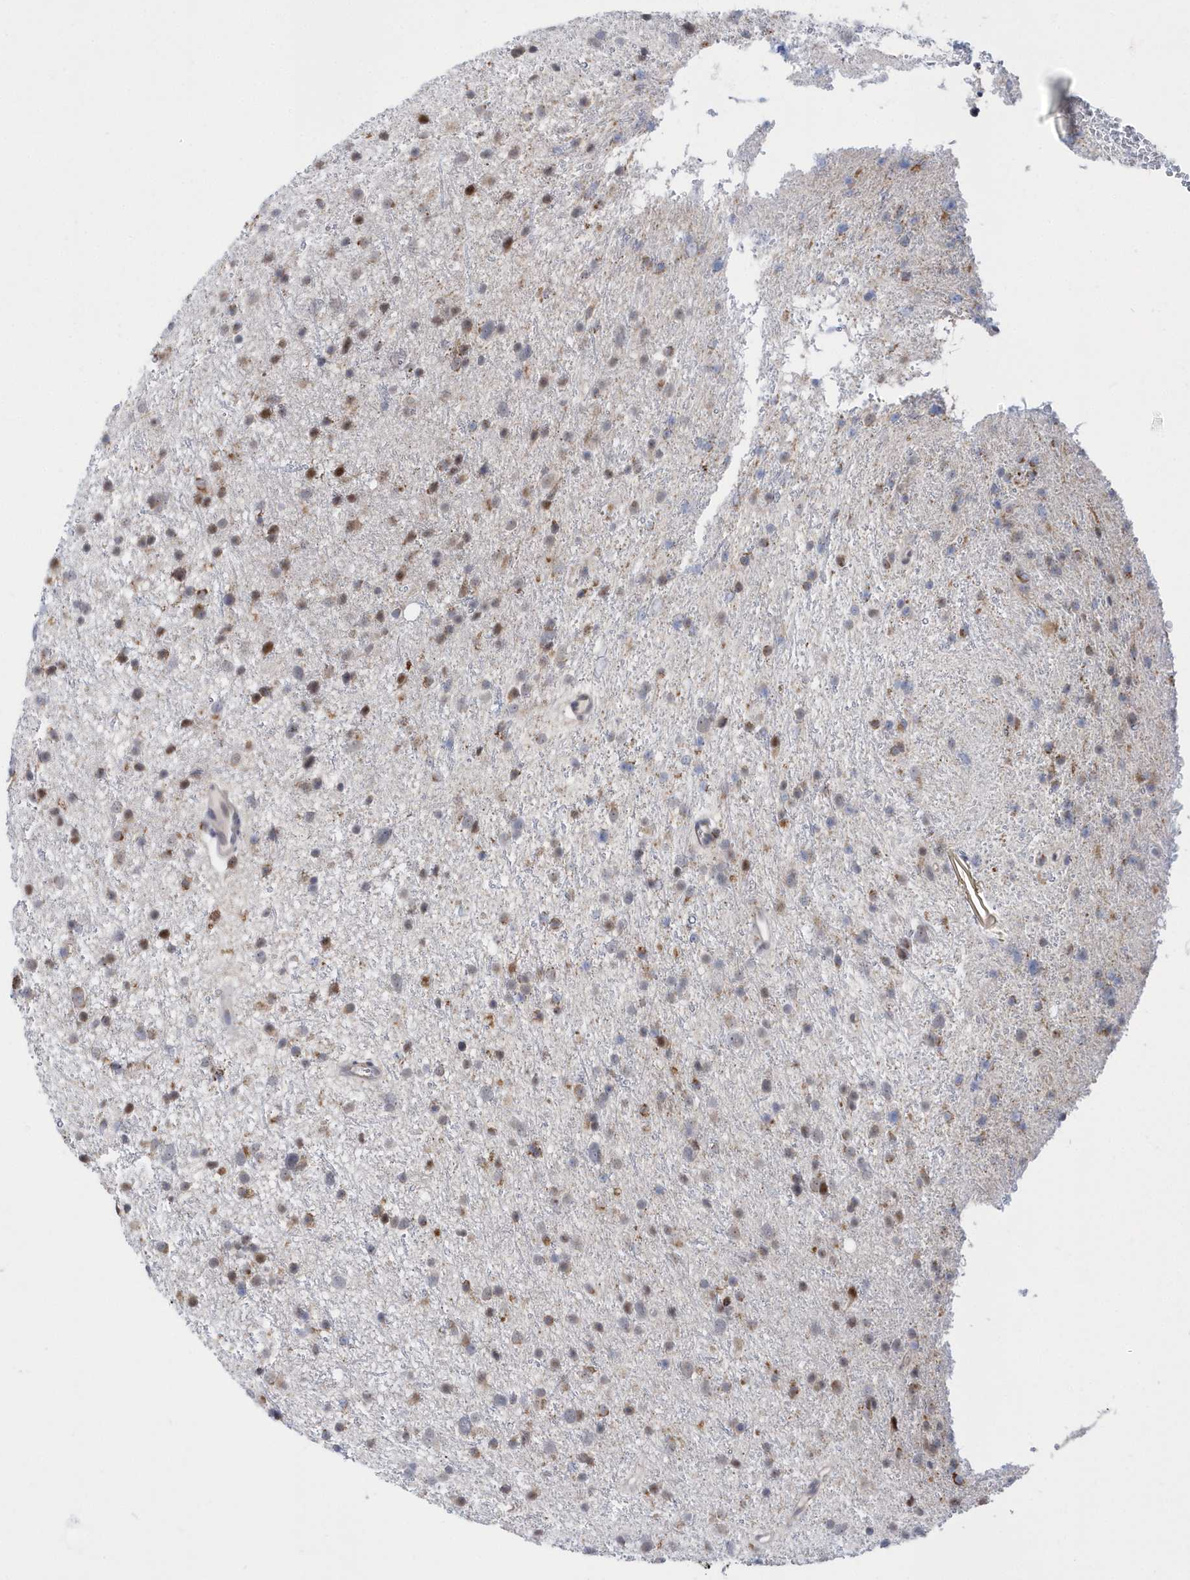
{"staining": {"intensity": "moderate", "quantity": "<25%", "location": "cytoplasmic/membranous"}, "tissue": "glioma", "cell_type": "Tumor cells", "image_type": "cancer", "snomed": [{"axis": "morphology", "description": "Glioma, malignant, Low grade"}, {"axis": "topography", "description": "Cerebral cortex"}], "caption": "High-magnification brightfield microscopy of glioma stained with DAB (brown) and counterstained with hematoxylin (blue). tumor cells exhibit moderate cytoplasmic/membranous positivity is seen in about<25% of cells. The staining was performed using DAB to visualize the protein expression in brown, while the nuclei were stained in blue with hematoxylin (Magnification: 20x).", "gene": "SPATA5", "patient": {"sex": "female", "age": 39}}